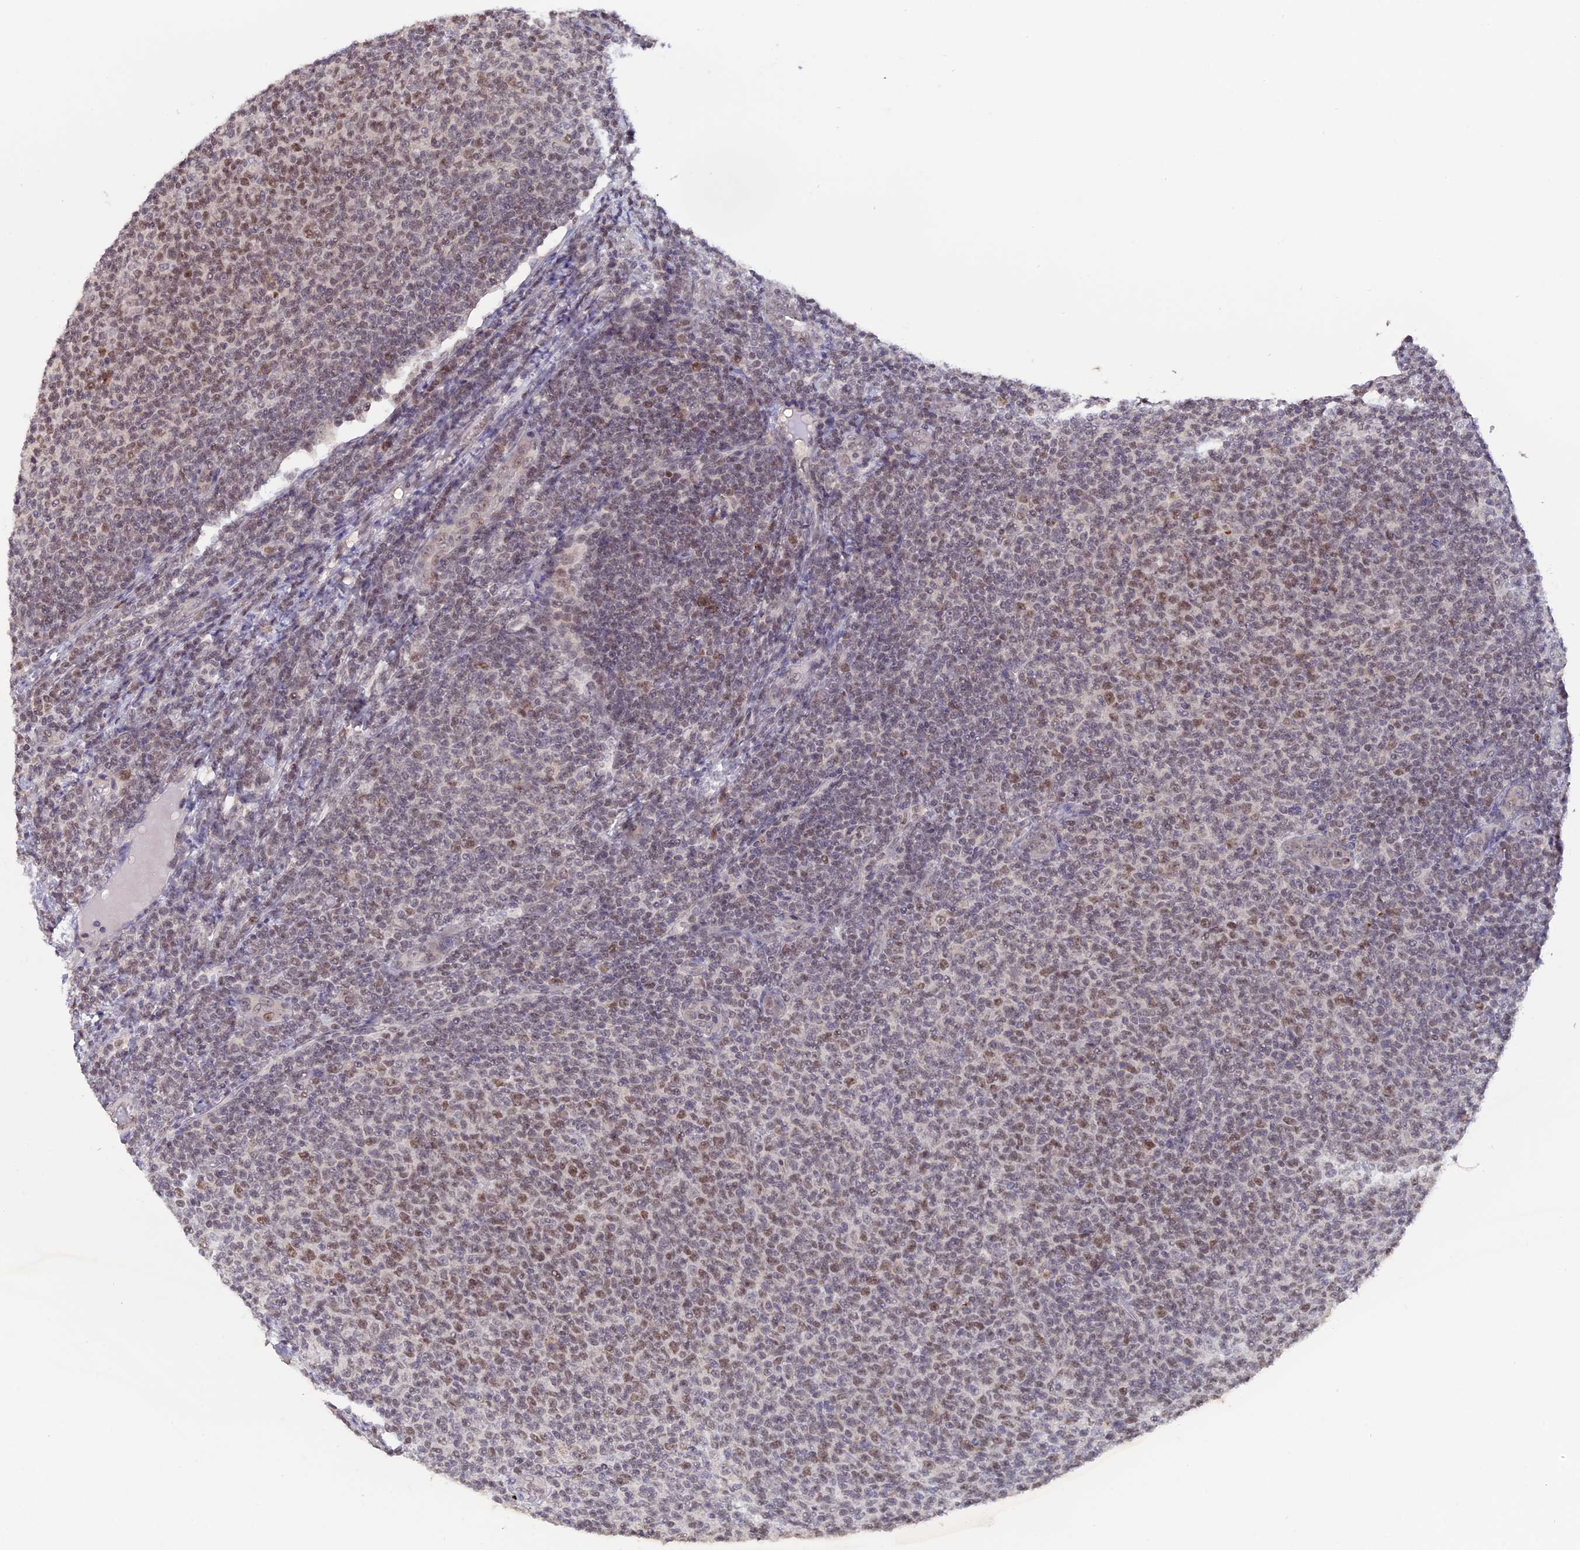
{"staining": {"intensity": "moderate", "quantity": "<25%", "location": "nuclear"}, "tissue": "lymphoma", "cell_type": "Tumor cells", "image_type": "cancer", "snomed": [{"axis": "morphology", "description": "Malignant lymphoma, non-Hodgkin's type, Low grade"}, {"axis": "topography", "description": "Lymph node"}], "caption": "Human malignant lymphoma, non-Hodgkin's type (low-grade) stained for a protein (brown) reveals moderate nuclear positive expression in about <25% of tumor cells.", "gene": "RFC5", "patient": {"sex": "male", "age": 66}}